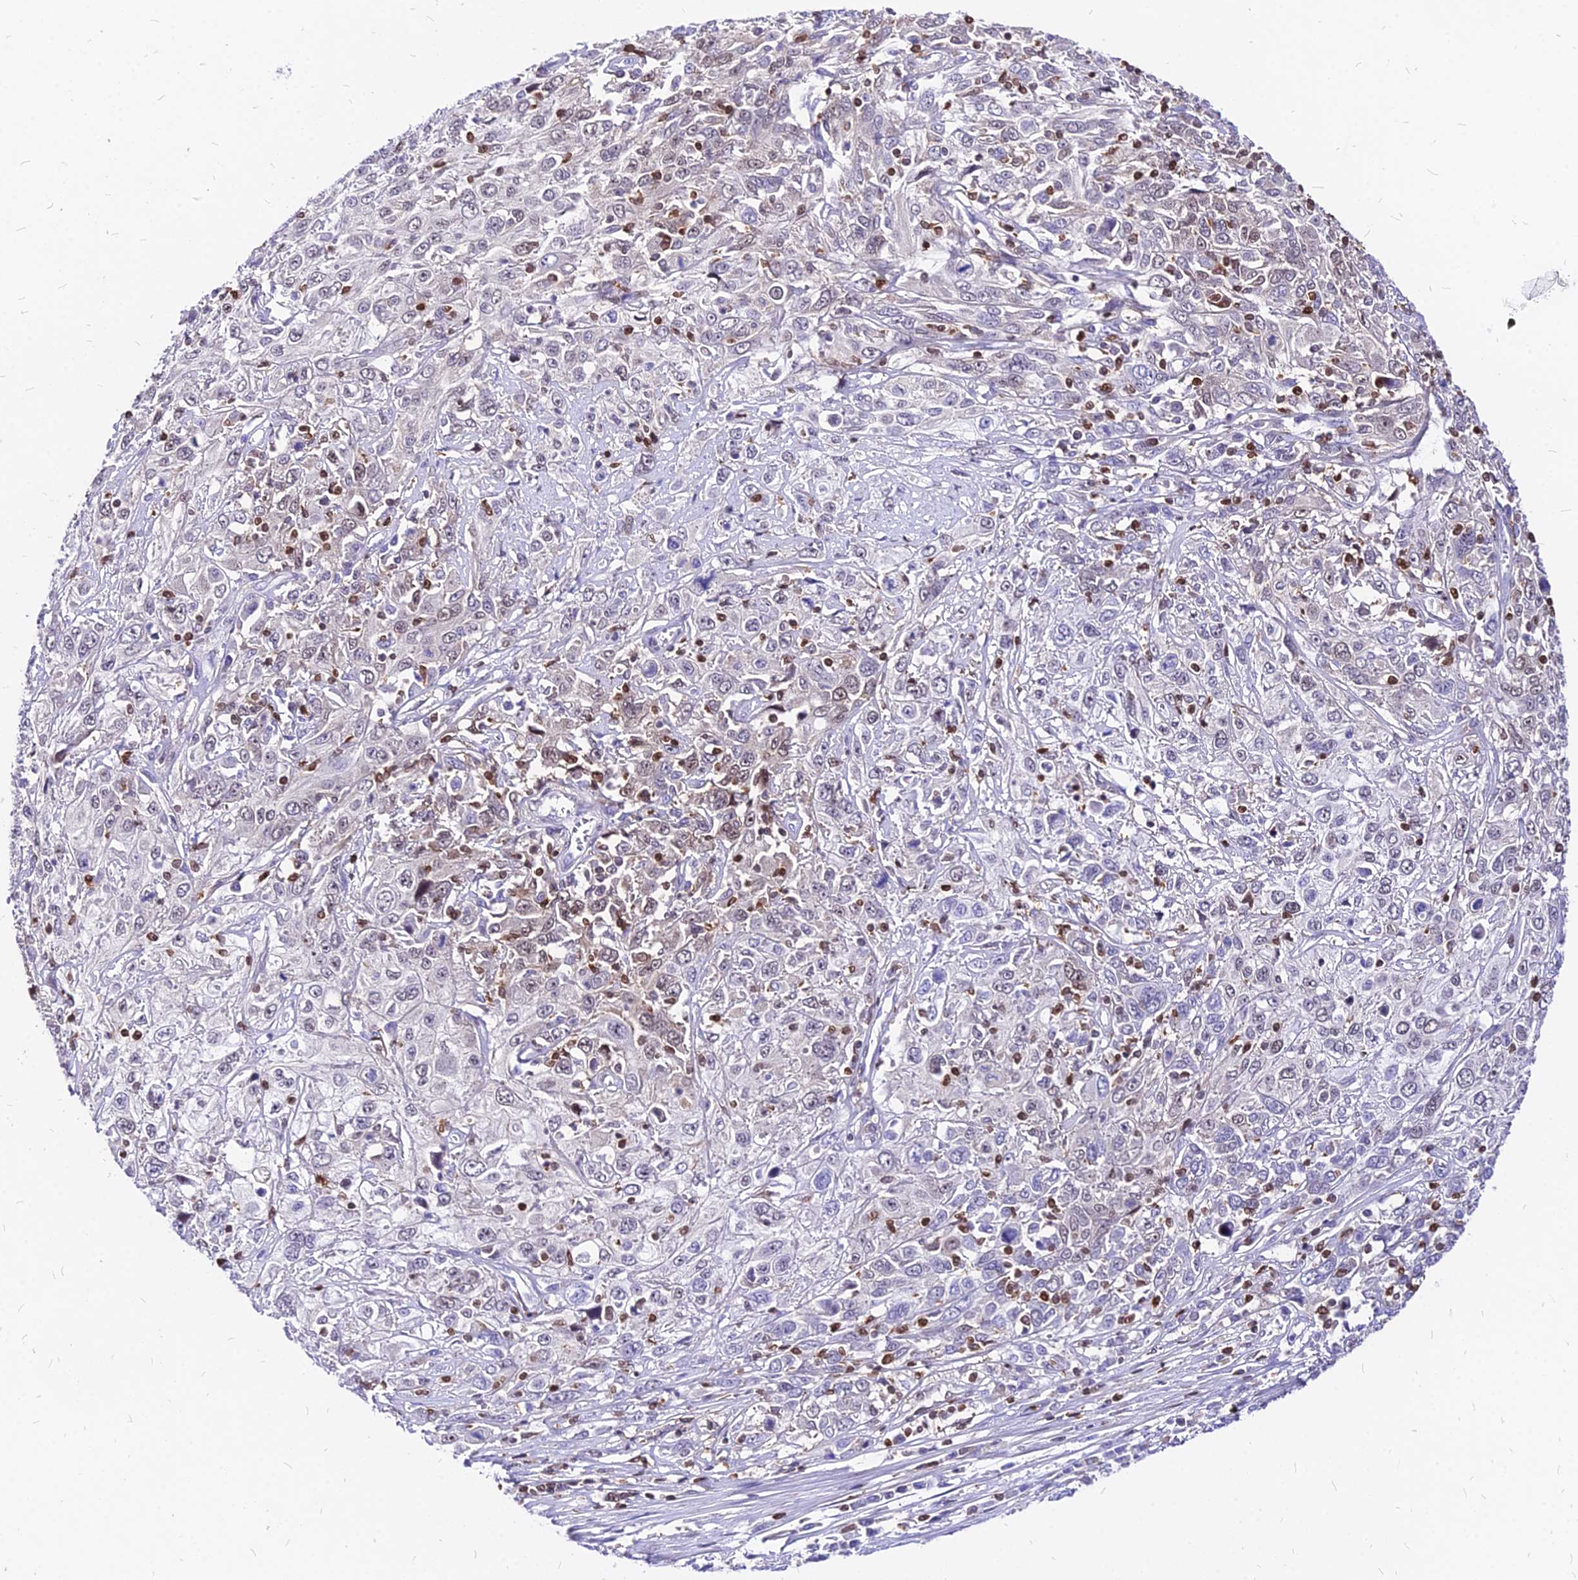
{"staining": {"intensity": "weak", "quantity": "<25%", "location": "nuclear"}, "tissue": "cervical cancer", "cell_type": "Tumor cells", "image_type": "cancer", "snomed": [{"axis": "morphology", "description": "Squamous cell carcinoma, NOS"}, {"axis": "topography", "description": "Cervix"}], "caption": "Tumor cells are negative for brown protein staining in cervical cancer (squamous cell carcinoma).", "gene": "PAXX", "patient": {"sex": "female", "age": 46}}